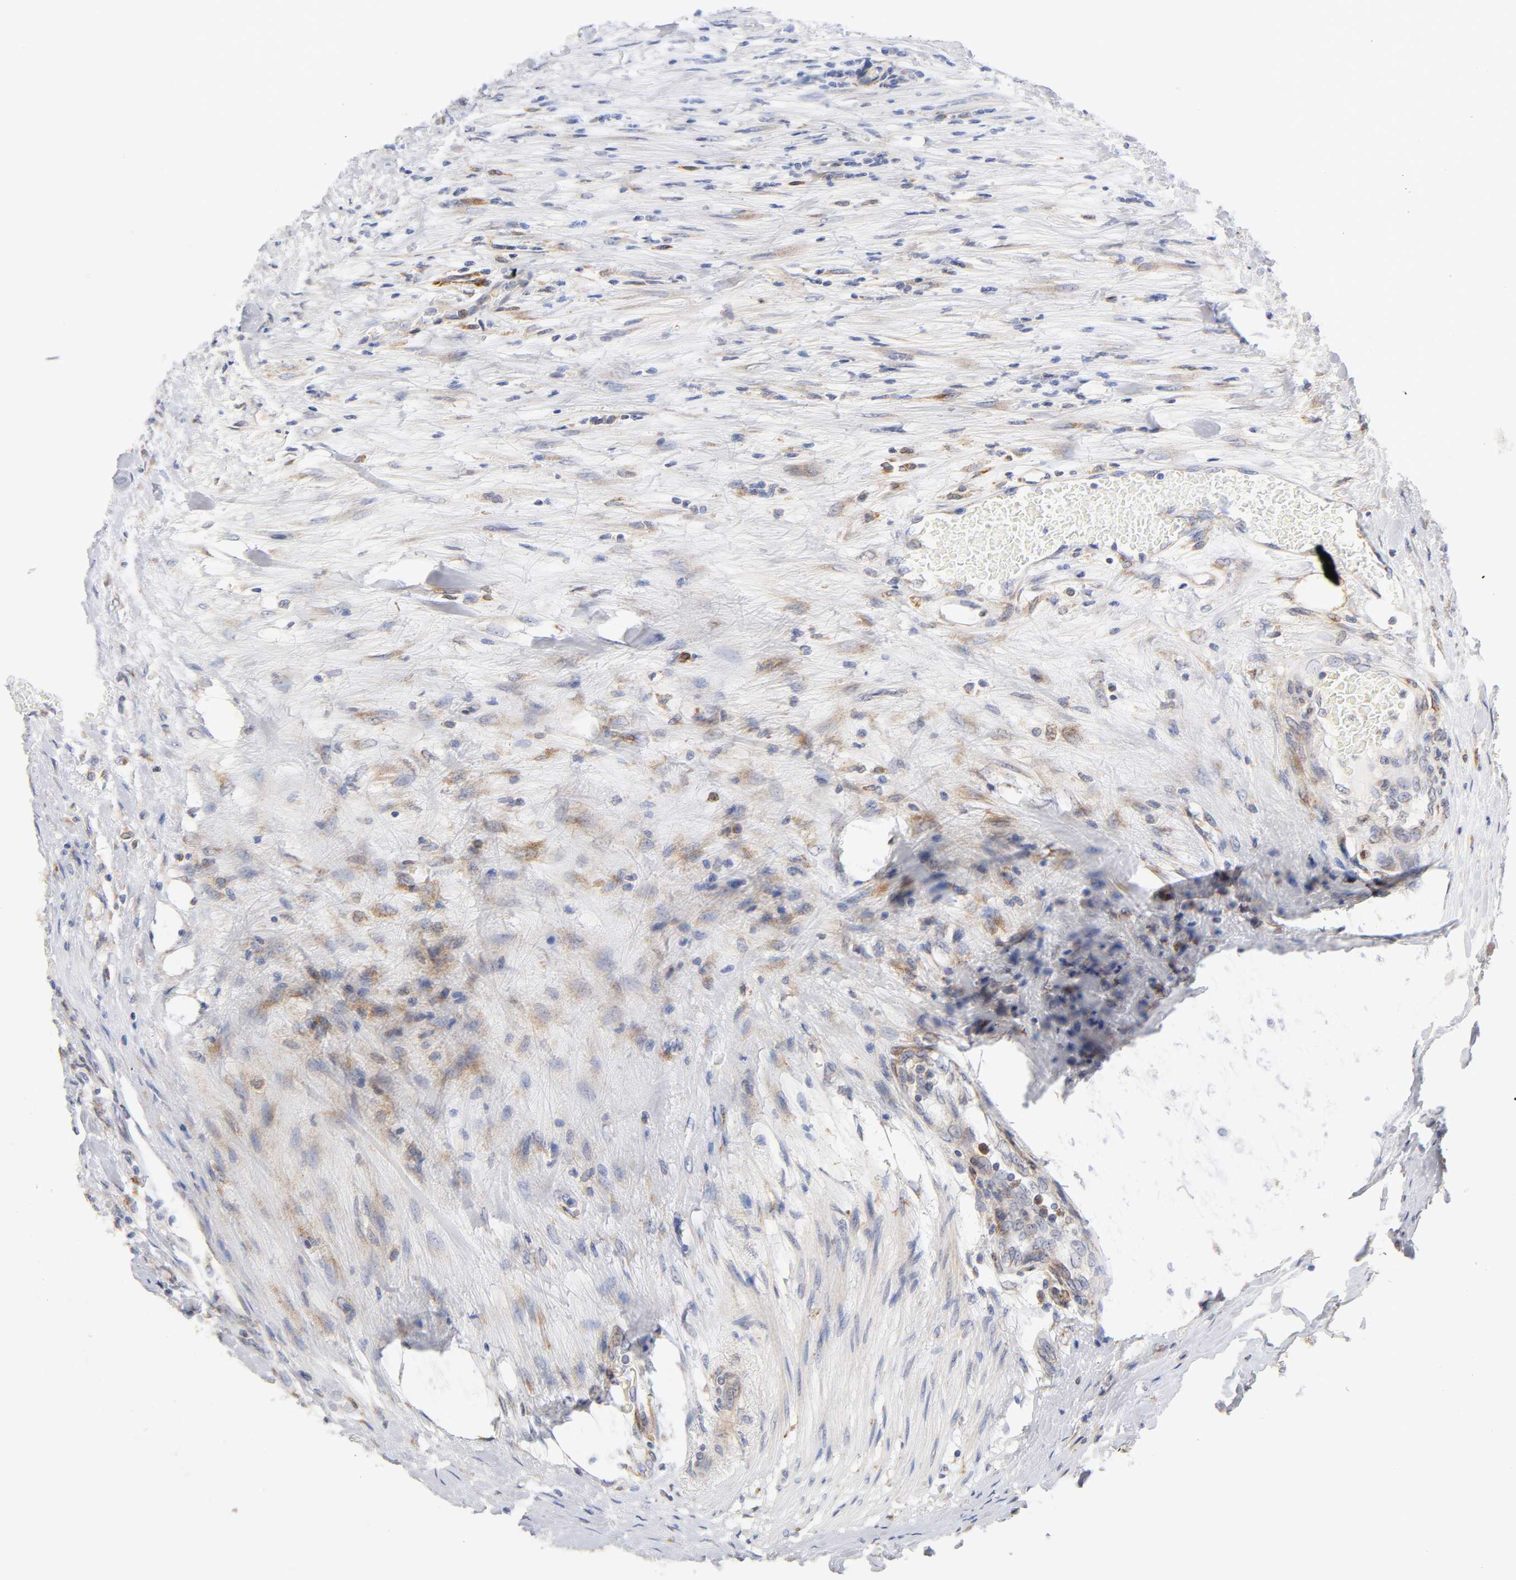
{"staining": {"intensity": "moderate", "quantity": ">75%", "location": "cytoplasmic/membranous"}, "tissue": "colorectal cancer", "cell_type": "Tumor cells", "image_type": "cancer", "snomed": [{"axis": "morphology", "description": "Adenocarcinoma, NOS"}, {"axis": "topography", "description": "Colon"}], "caption": "Human adenocarcinoma (colorectal) stained with a protein marker displays moderate staining in tumor cells.", "gene": "POR", "patient": {"sex": "female", "age": 86}}